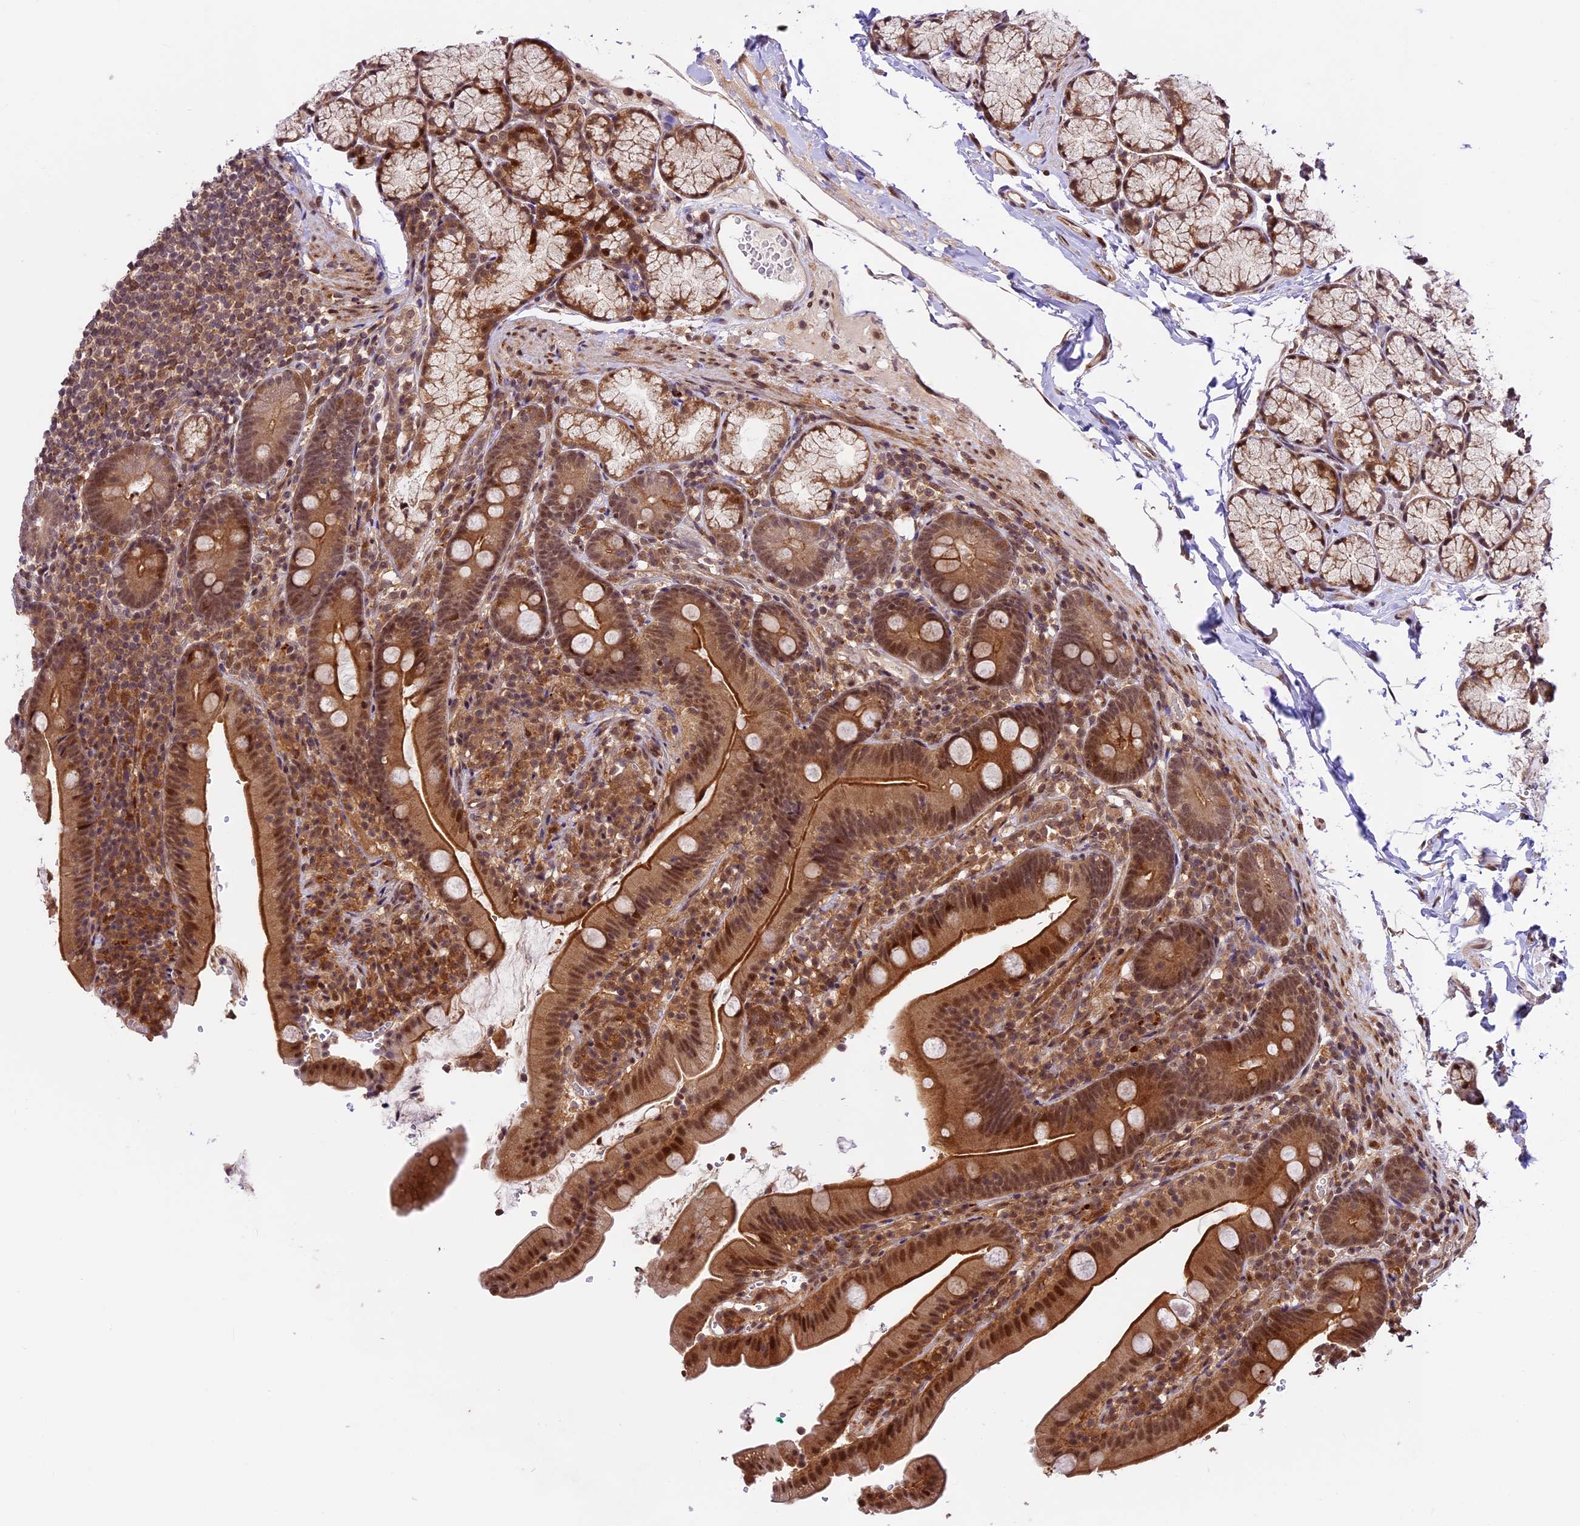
{"staining": {"intensity": "strong", "quantity": ">75%", "location": "cytoplasmic/membranous,nuclear"}, "tissue": "duodenum", "cell_type": "Glandular cells", "image_type": "normal", "snomed": [{"axis": "morphology", "description": "Normal tissue, NOS"}, {"axis": "topography", "description": "Duodenum"}], "caption": "An image showing strong cytoplasmic/membranous,nuclear expression in about >75% of glandular cells in unremarkable duodenum, as visualized by brown immunohistochemical staining.", "gene": "DHX38", "patient": {"sex": "female", "age": 67}}